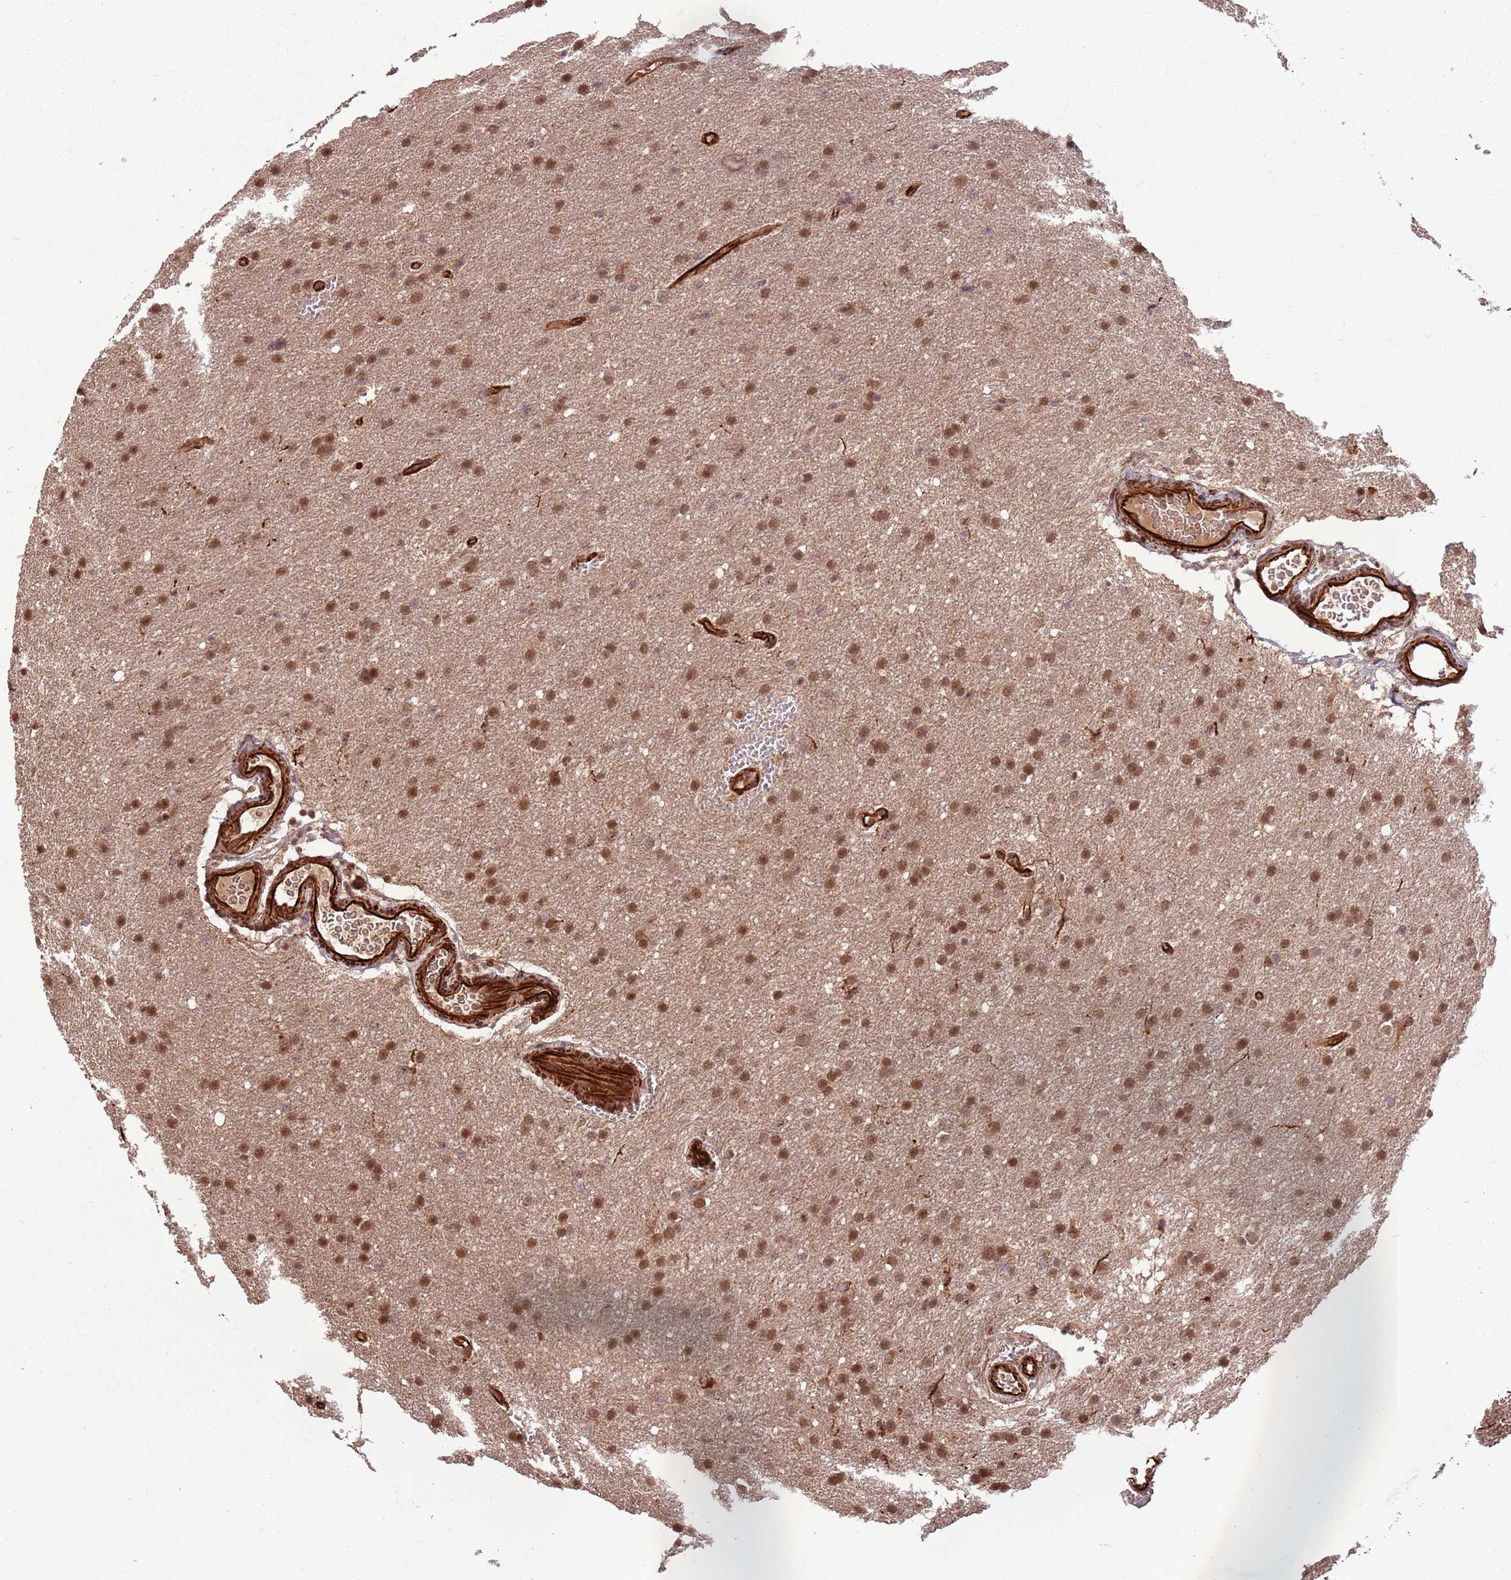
{"staining": {"intensity": "moderate", "quantity": ">75%", "location": "nuclear"}, "tissue": "glioma", "cell_type": "Tumor cells", "image_type": "cancer", "snomed": [{"axis": "morphology", "description": "Glioma, malignant, High grade"}, {"axis": "topography", "description": "Cerebral cortex"}], "caption": "Moderate nuclear staining is appreciated in approximately >75% of tumor cells in high-grade glioma (malignant).", "gene": "ADAMTS3", "patient": {"sex": "female", "age": 36}}